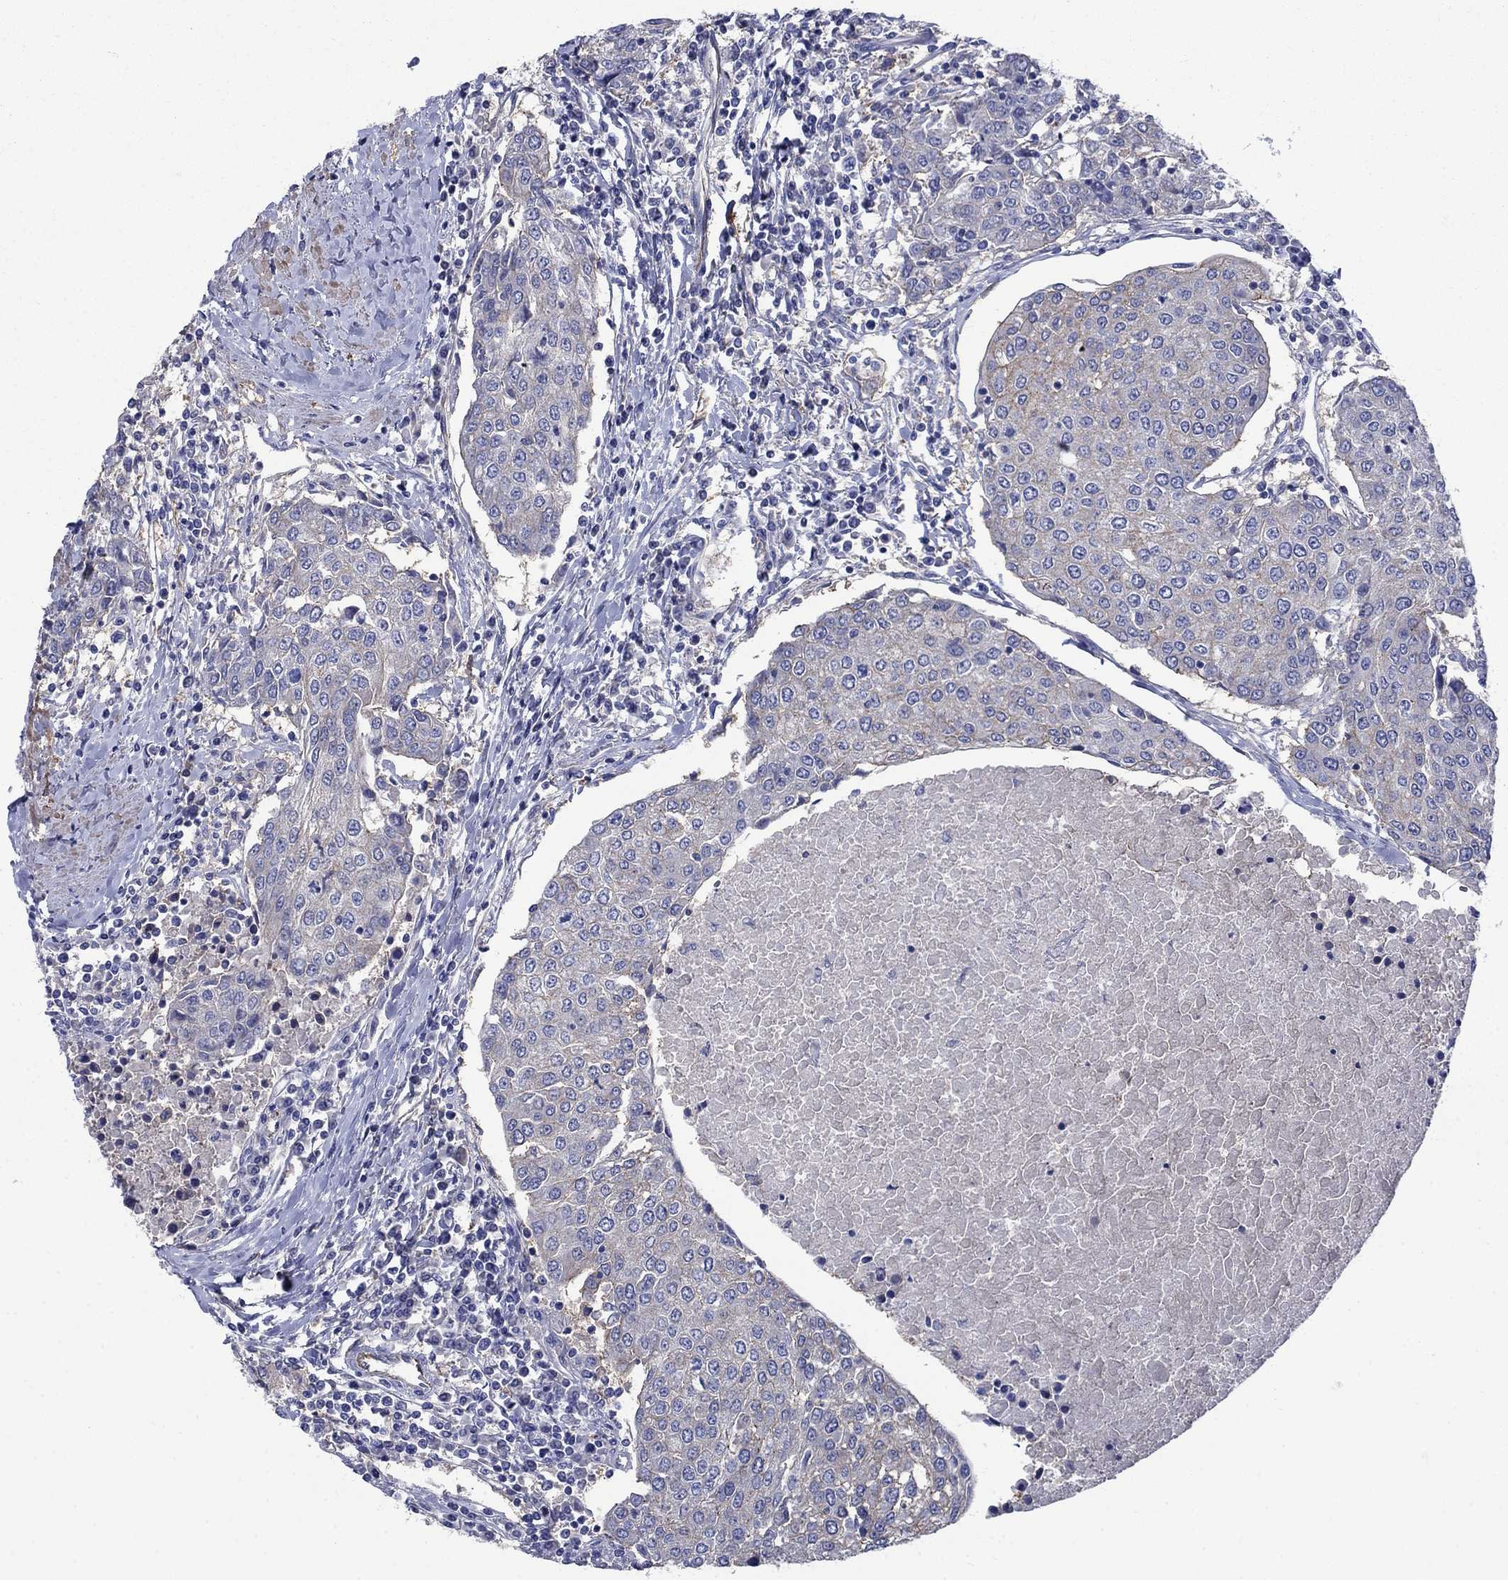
{"staining": {"intensity": "negative", "quantity": "none", "location": "none"}, "tissue": "urothelial cancer", "cell_type": "Tumor cells", "image_type": "cancer", "snomed": [{"axis": "morphology", "description": "Urothelial carcinoma, High grade"}, {"axis": "topography", "description": "Urinary bladder"}], "caption": "Tumor cells are negative for brown protein staining in urothelial carcinoma (high-grade).", "gene": "FLNC", "patient": {"sex": "female", "age": 85}}